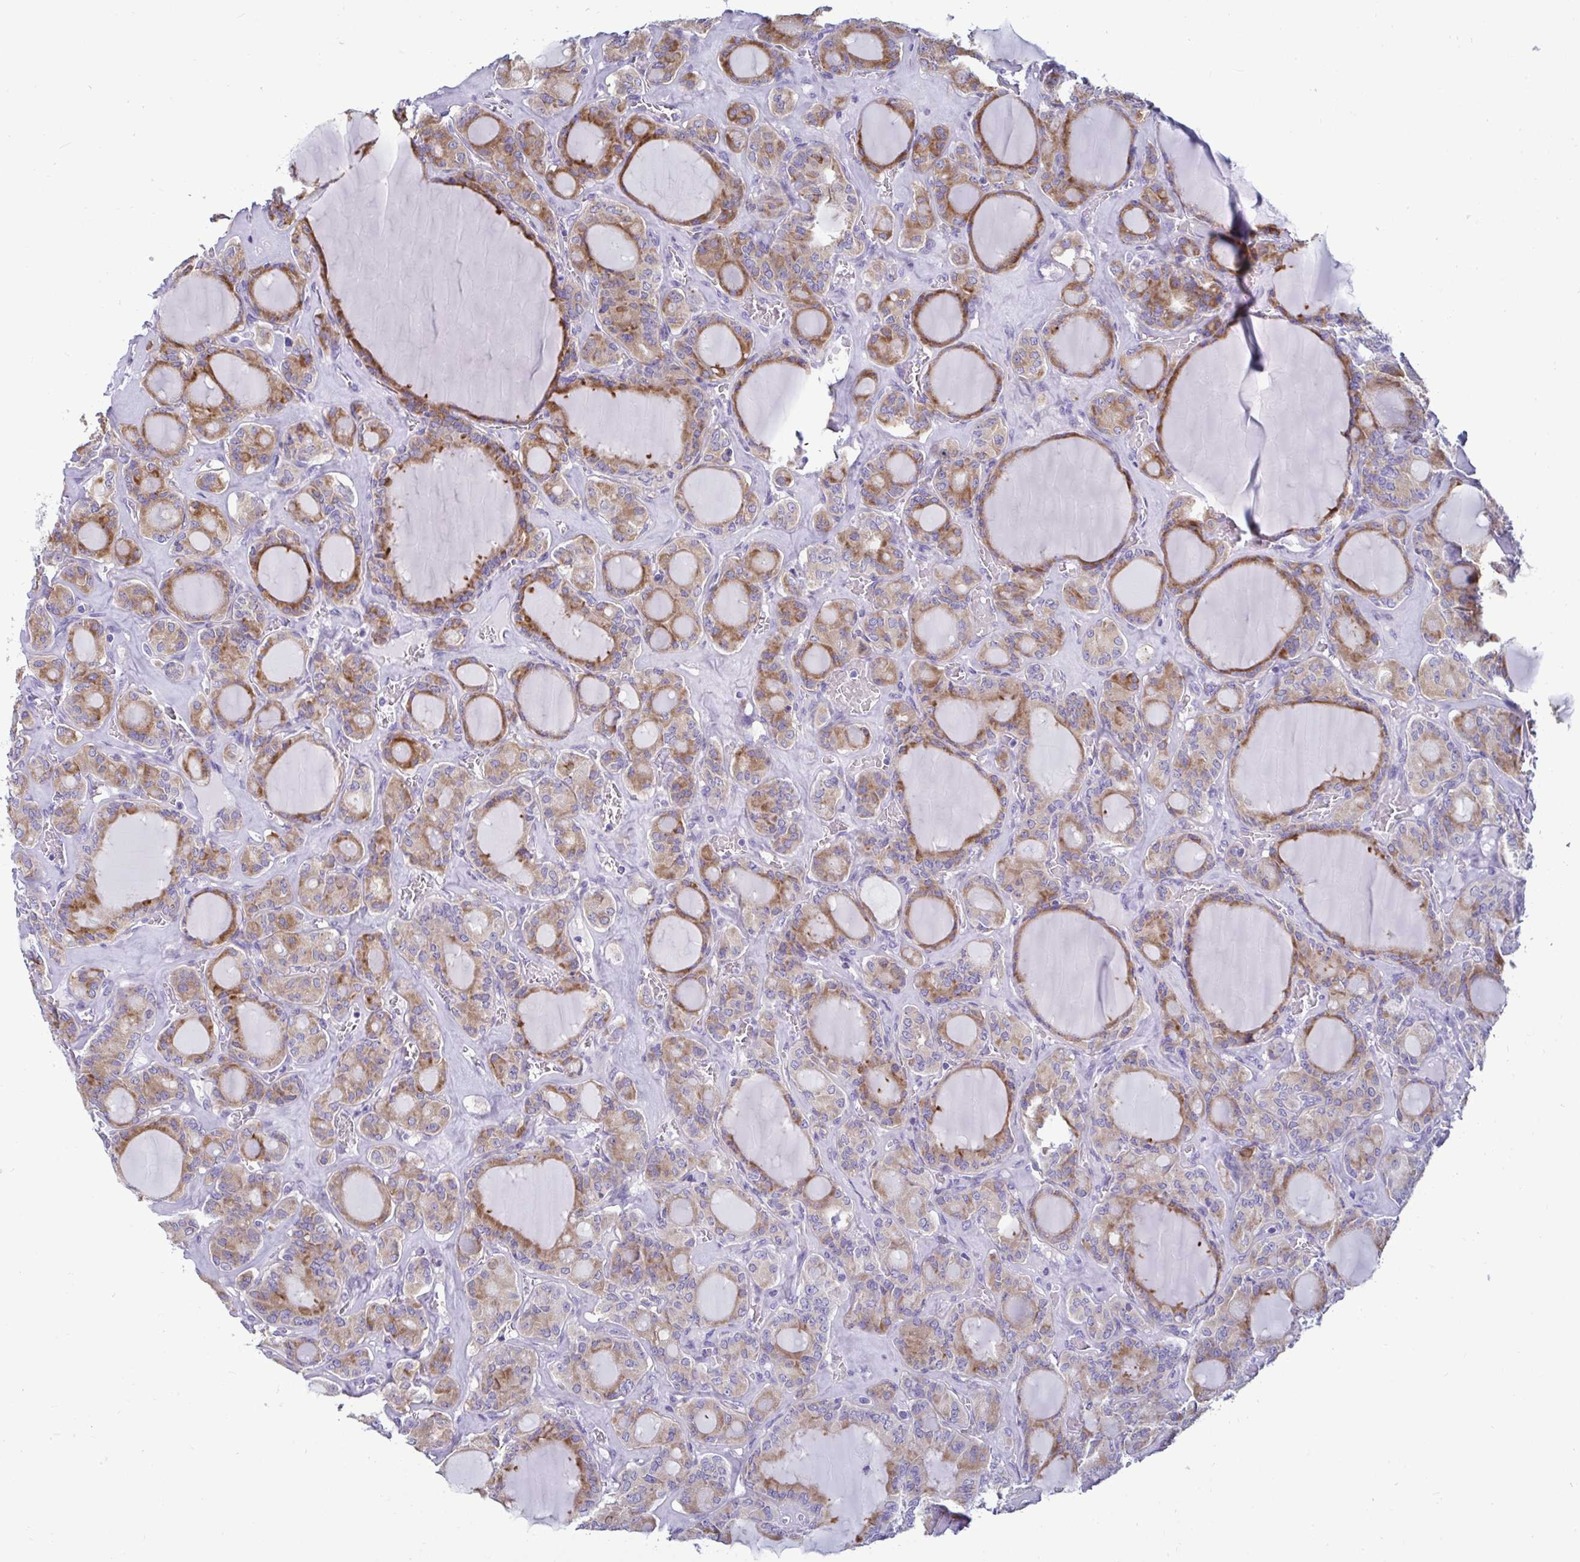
{"staining": {"intensity": "moderate", "quantity": ">75%", "location": "cytoplasmic/membranous"}, "tissue": "thyroid cancer", "cell_type": "Tumor cells", "image_type": "cancer", "snomed": [{"axis": "morphology", "description": "Papillary adenocarcinoma, NOS"}, {"axis": "topography", "description": "Thyroid gland"}], "caption": "IHC micrograph of neoplastic tissue: thyroid papillary adenocarcinoma stained using IHC shows medium levels of moderate protein expression localized specifically in the cytoplasmic/membranous of tumor cells, appearing as a cytoplasmic/membranous brown color.", "gene": "TFPI2", "patient": {"sex": "male", "age": 87}}